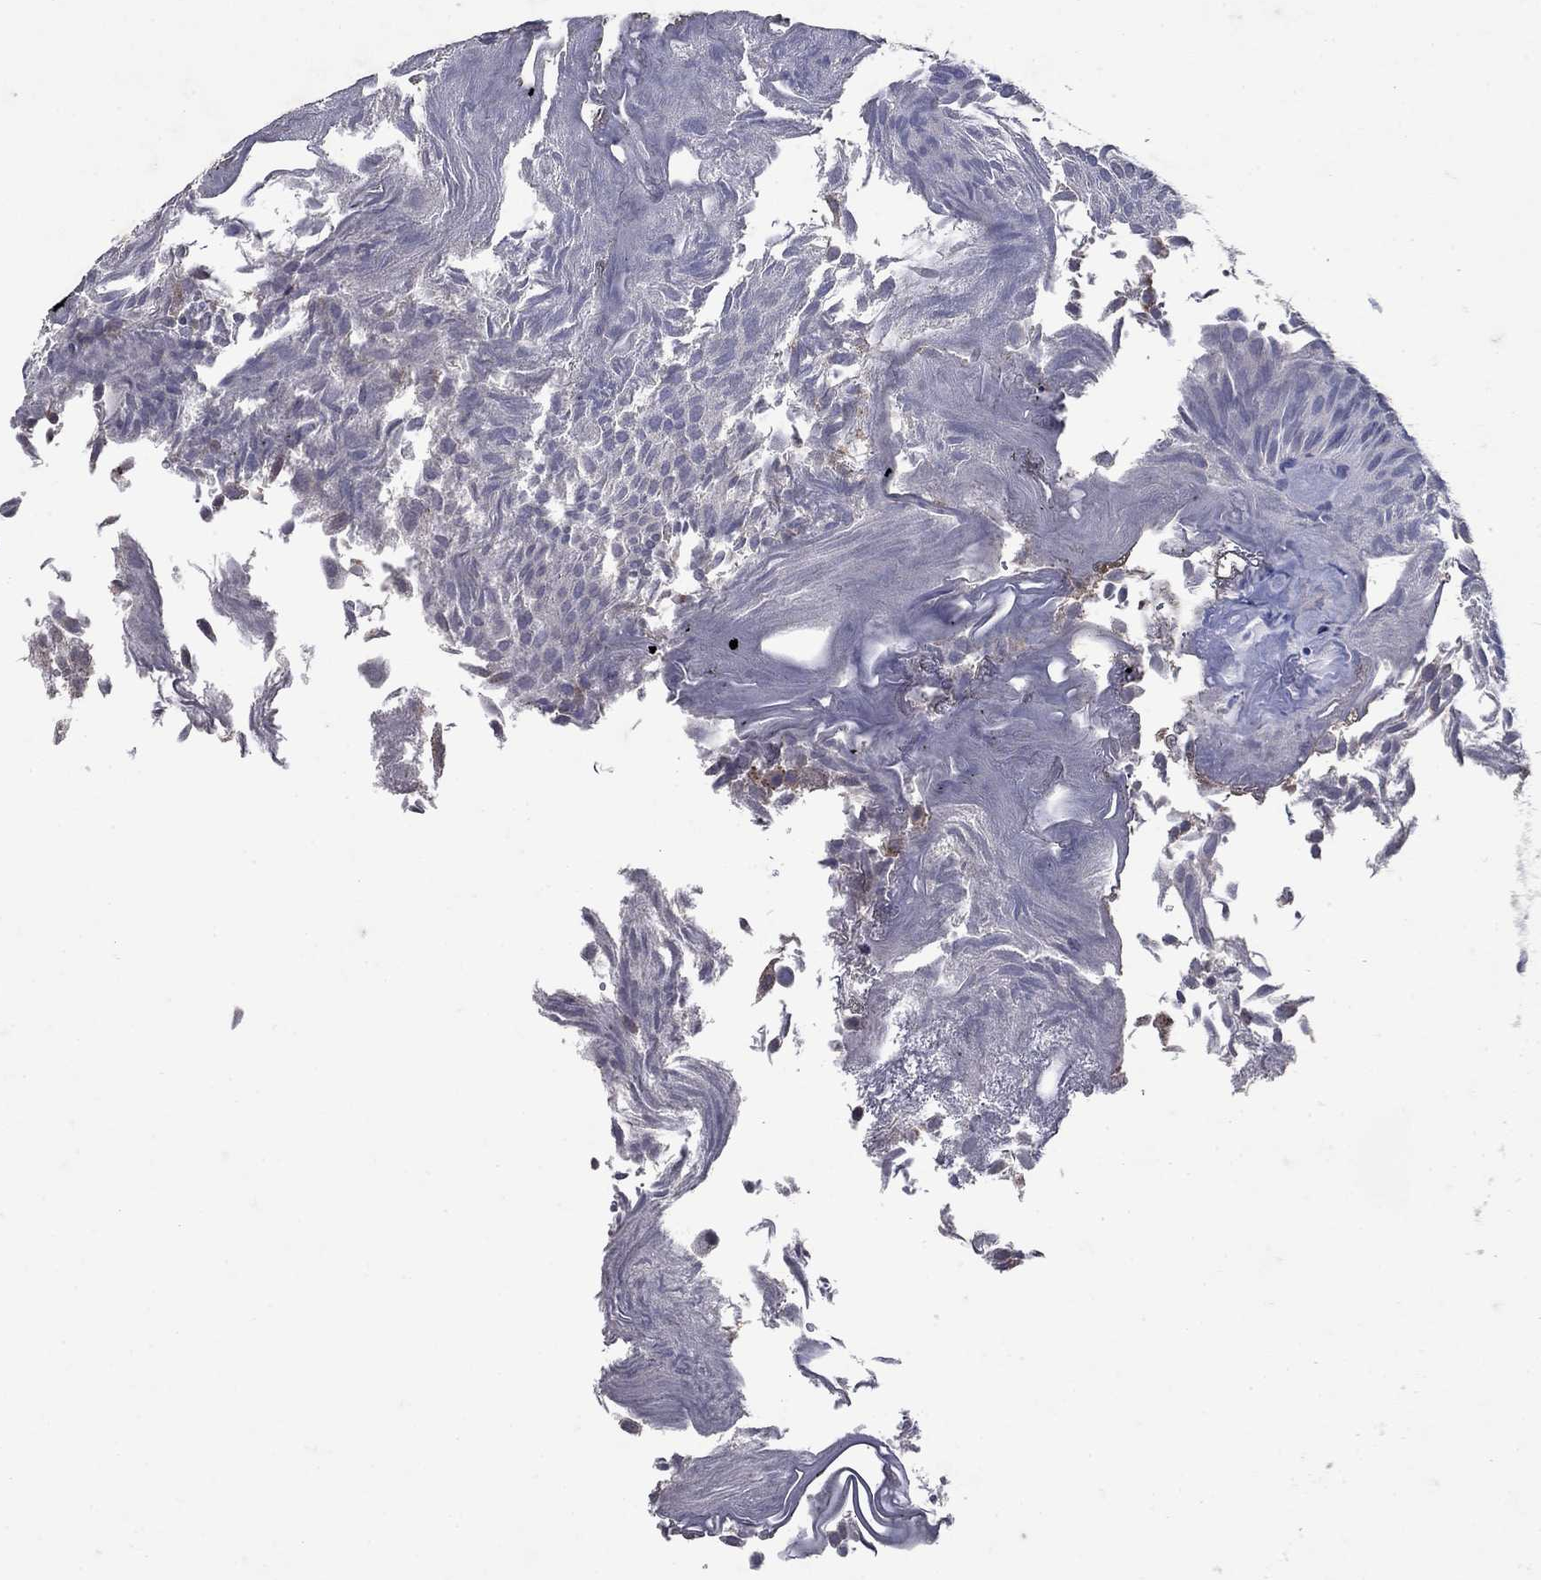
{"staining": {"intensity": "negative", "quantity": "none", "location": "none"}, "tissue": "urothelial cancer", "cell_type": "Tumor cells", "image_type": "cancer", "snomed": [{"axis": "morphology", "description": "Urothelial carcinoma, Low grade"}, {"axis": "topography", "description": "Urinary bladder"}], "caption": "Human urothelial carcinoma (low-grade) stained for a protein using immunohistochemistry displays no positivity in tumor cells.", "gene": "NPC2", "patient": {"sex": "male", "age": 52}}